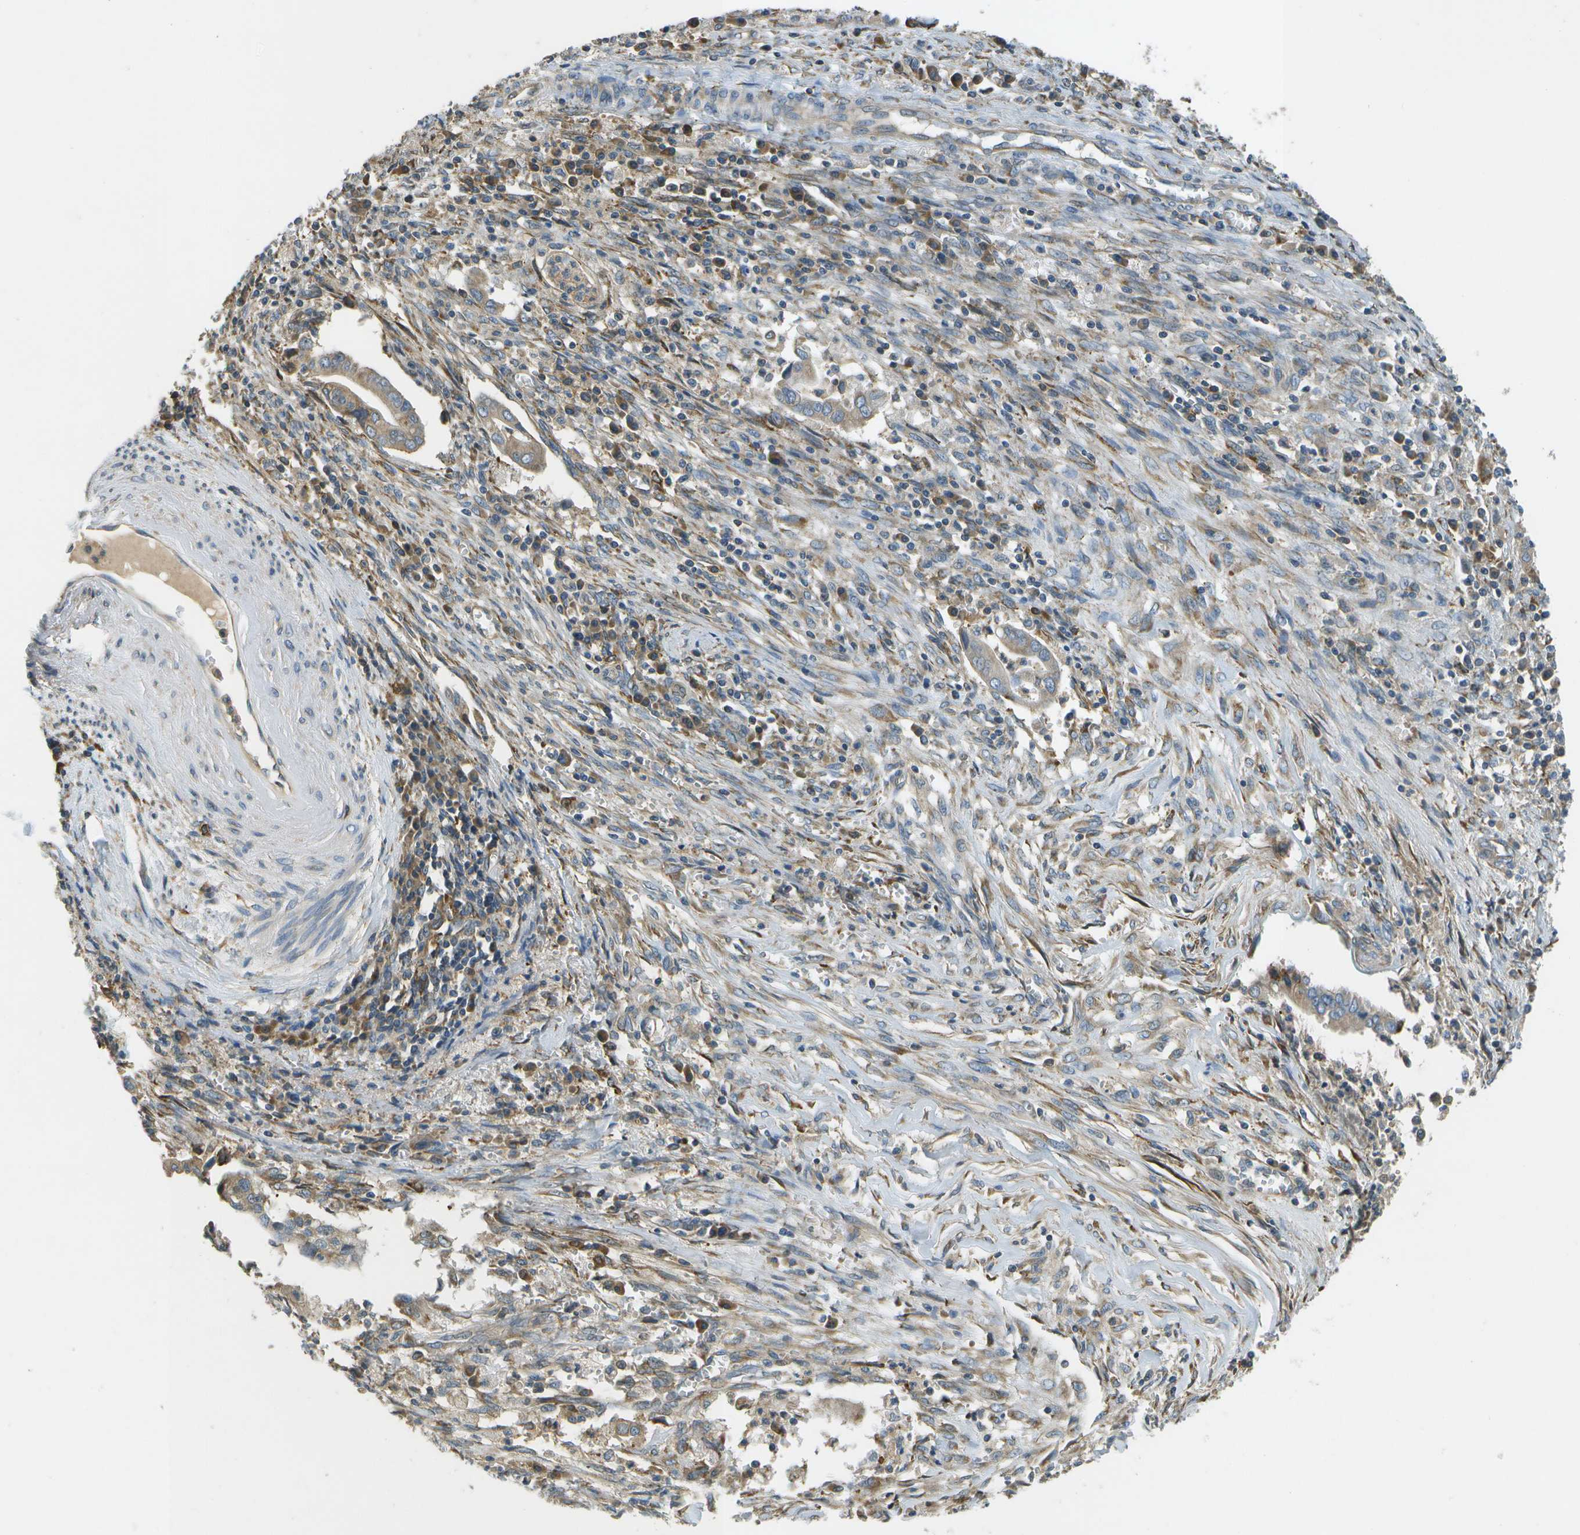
{"staining": {"intensity": "weak", "quantity": "25%-75%", "location": "cytoplasmic/membranous"}, "tissue": "cervical cancer", "cell_type": "Tumor cells", "image_type": "cancer", "snomed": [{"axis": "morphology", "description": "Adenocarcinoma, NOS"}, {"axis": "topography", "description": "Cervix"}], "caption": "Tumor cells show low levels of weak cytoplasmic/membranous staining in approximately 25%-75% of cells in cervical cancer.", "gene": "SAMSN1", "patient": {"sex": "female", "age": 44}}